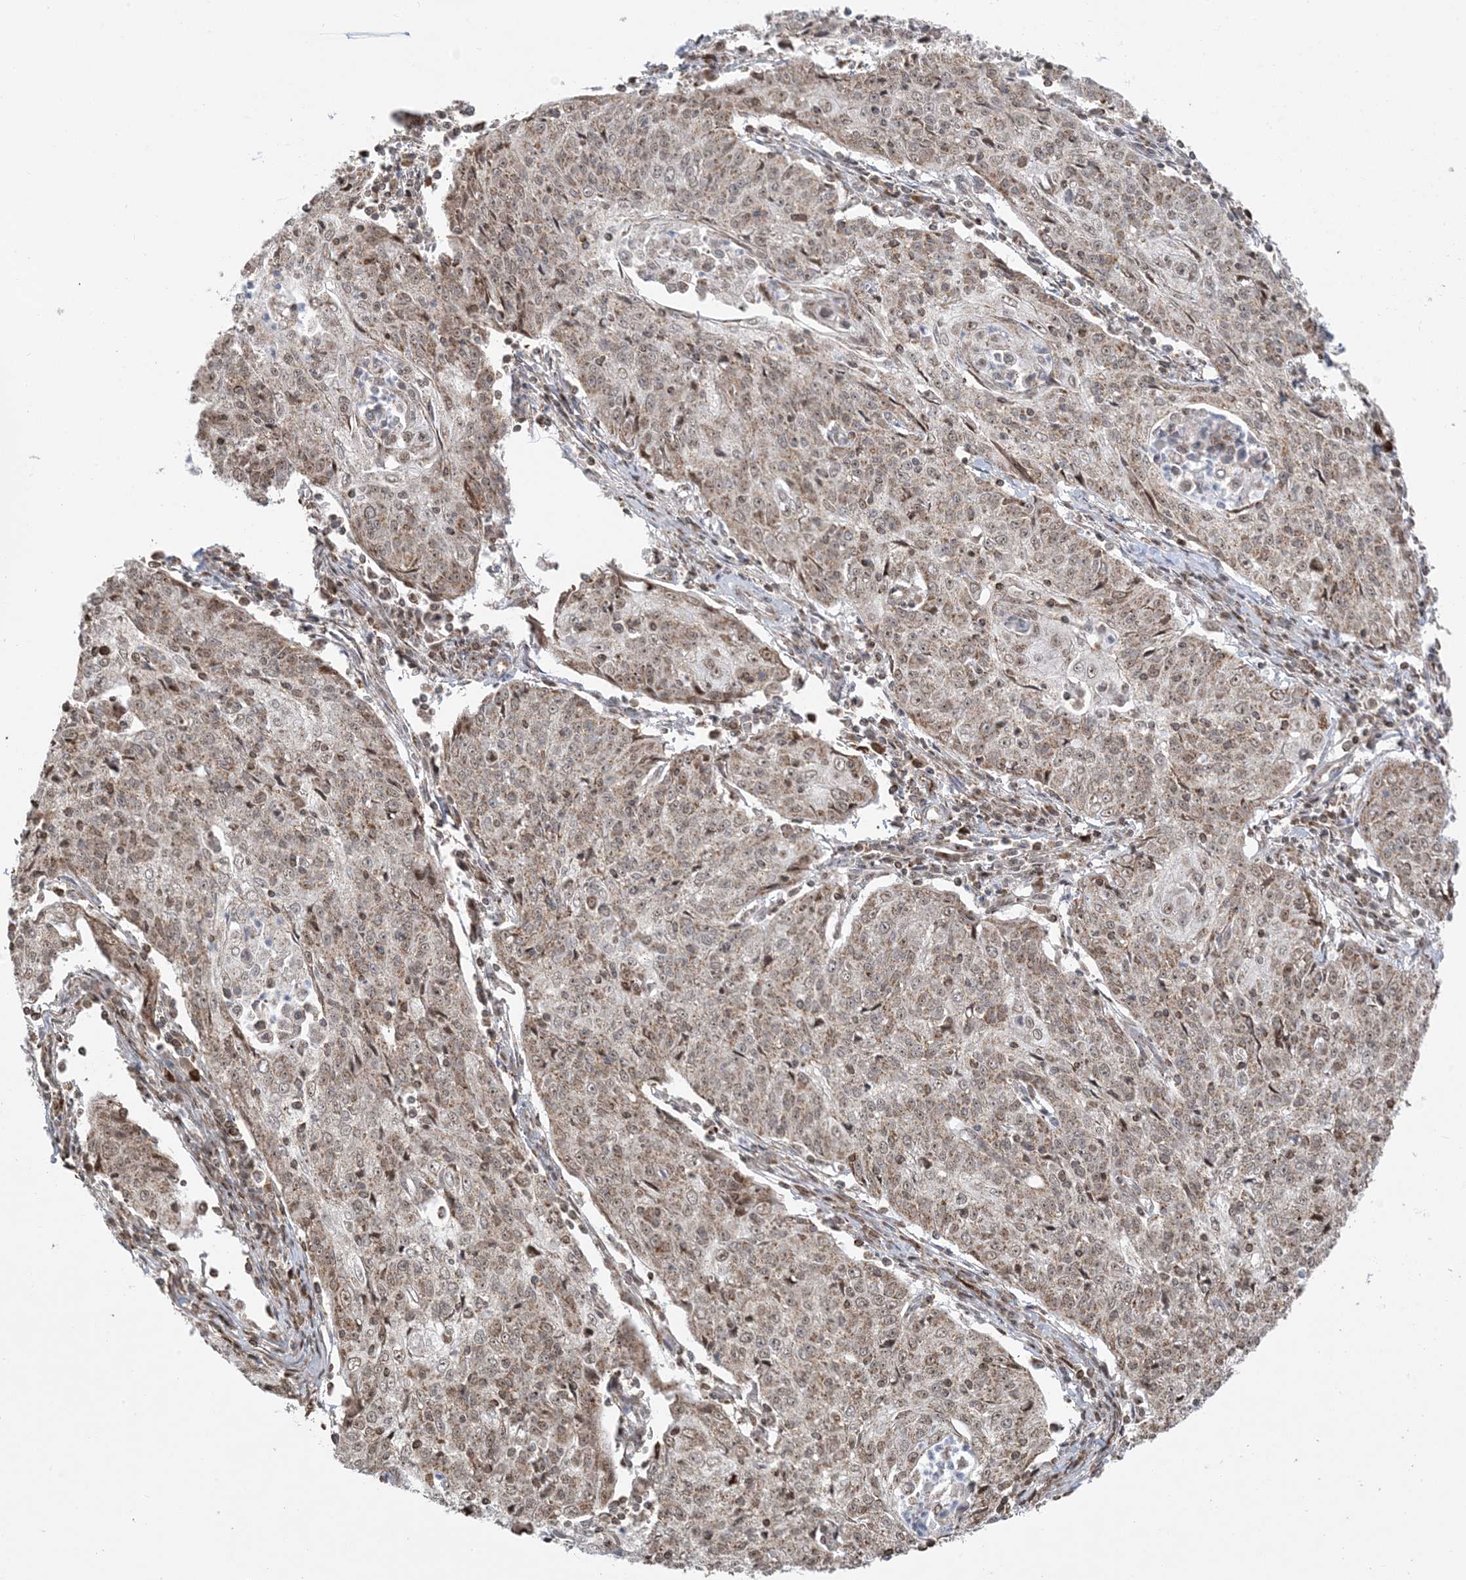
{"staining": {"intensity": "weak", "quantity": ">75%", "location": "cytoplasmic/membranous,nuclear"}, "tissue": "cervical cancer", "cell_type": "Tumor cells", "image_type": "cancer", "snomed": [{"axis": "morphology", "description": "Squamous cell carcinoma, NOS"}, {"axis": "topography", "description": "Cervix"}], "caption": "Squamous cell carcinoma (cervical) was stained to show a protein in brown. There is low levels of weak cytoplasmic/membranous and nuclear positivity in approximately >75% of tumor cells.", "gene": "MAPKBP1", "patient": {"sex": "female", "age": 48}}